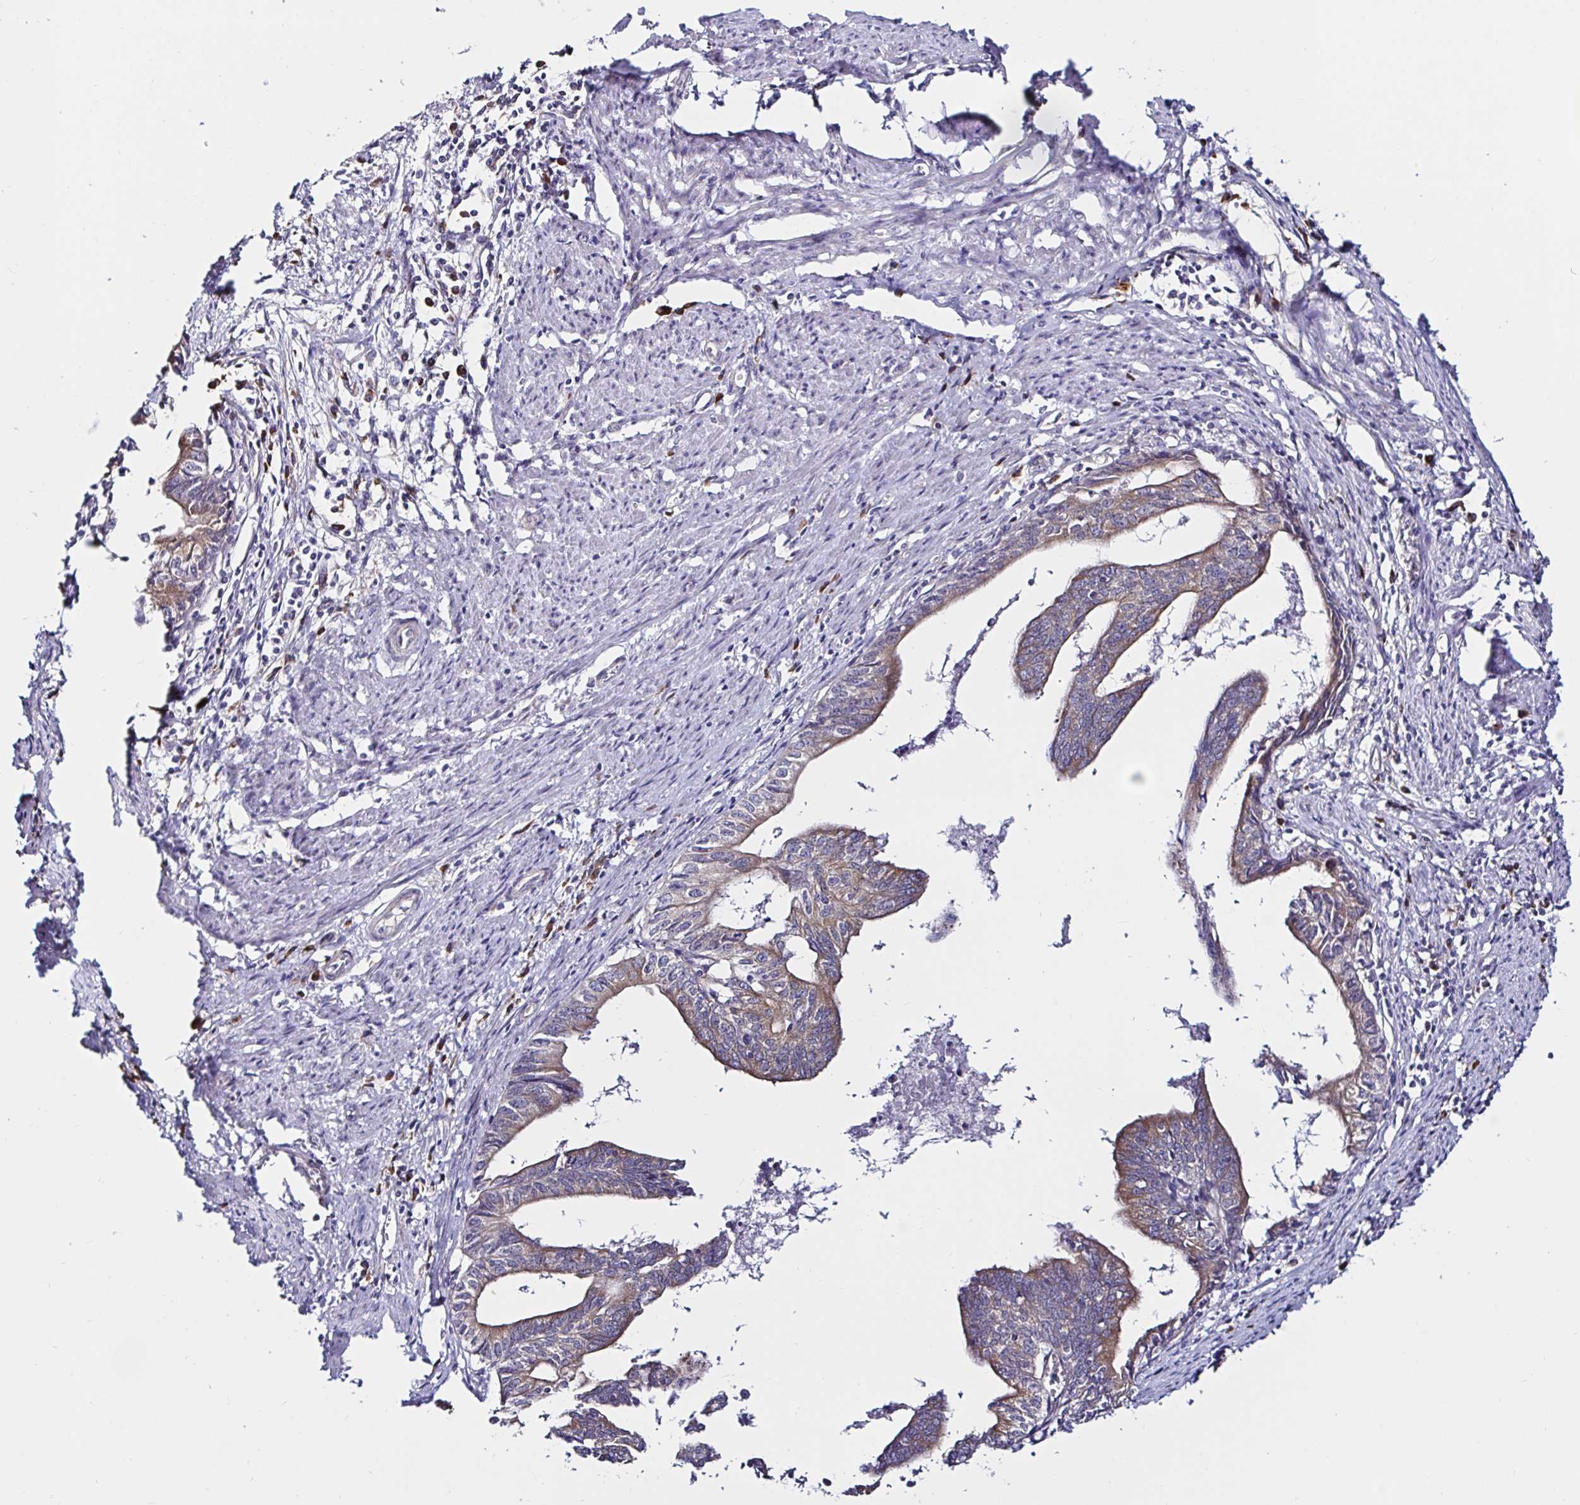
{"staining": {"intensity": "moderate", "quantity": "25%-75%", "location": "cytoplasmic/membranous"}, "tissue": "endometrial cancer", "cell_type": "Tumor cells", "image_type": "cancer", "snomed": [{"axis": "morphology", "description": "Adenocarcinoma, NOS"}, {"axis": "topography", "description": "Endometrium"}], "caption": "High-power microscopy captured an immunohistochemistry (IHC) micrograph of endometrial adenocarcinoma, revealing moderate cytoplasmic/membranous staining in about 25%-75% of tumor cells.", "gene": "VSIG2", "patient": {"sex": "female", "age": 65}}